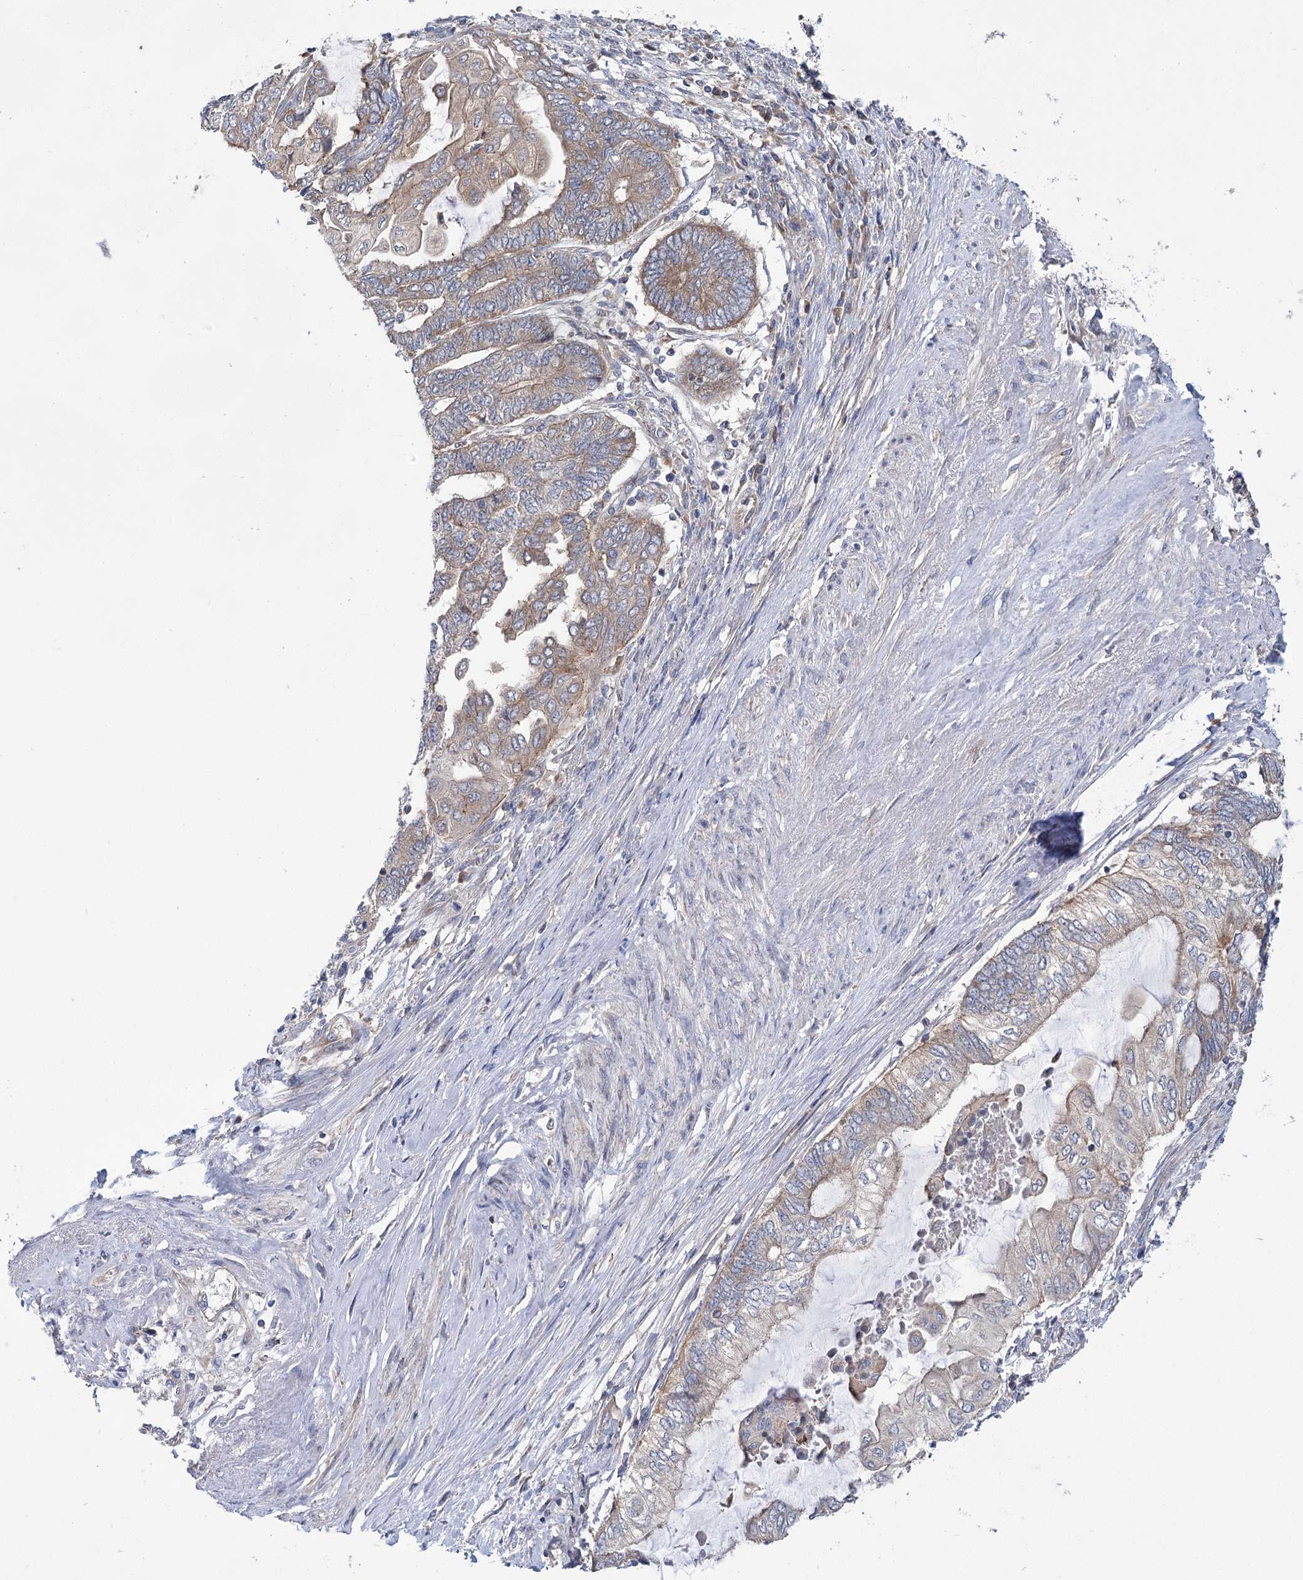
{"staining": {"intensity": "weak", "quantity": "25%-75%", "location": "cytoplasmic/membranous"}, "tissue": "endometrial cancer", "cell_type": "Tumor cells", "image_type": "cancer", "snomed": [{"axis": "morphology", "description": "Adenocarcinoma, NOS"}, {"axis": "topography", "description": "Uterus"}, {"axis": "topography", "description": "Endometrium"}], "caption": "This photomicrograph exhibits immunohistochemistry (IHC) staining of human adenocarcinoma (endometrial), with low weak cytoplasmic/membranous staining in about 25%-75% of tumor cells.", "gene": "VPS37B", "patient": {"sex": "female", "age": 70}}